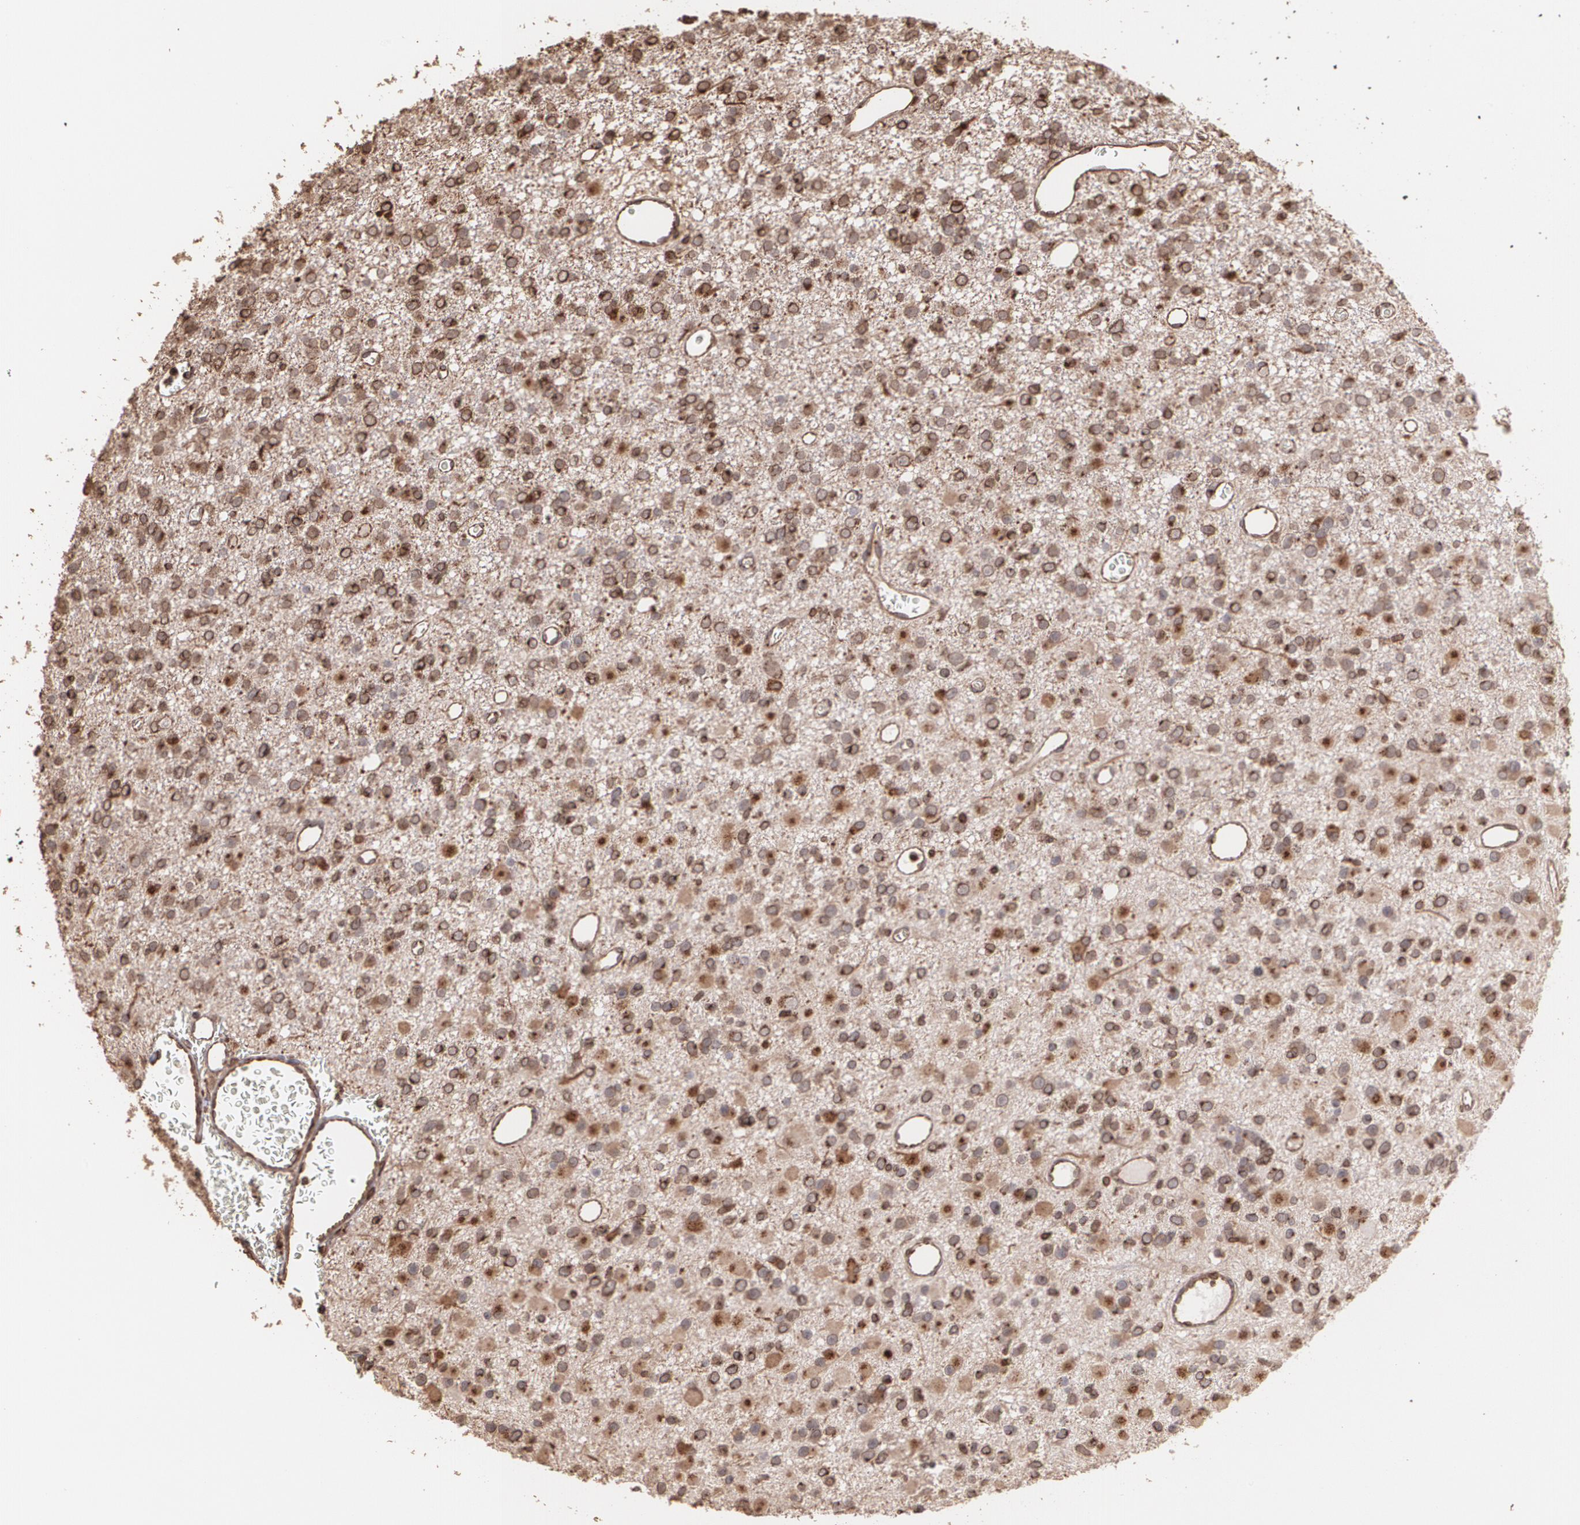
{"staining": {"intensity": "strong", "quantity": ">75%", "location": "cytoplasmic/membranous"}, "tissue": "glioma", "cell_type": "Tumor cells", "image_type": "cancer", "snomed": [{"axis": "morphology", "description": "Glioma, malignant, Low grade"}, {"axis": "topography", "description": "Brain"}], "caption": "Immunohistochemical staining of malignant glioma (low-grade) demonstrates high levels of strong cytoplasmic/membranous protein staining in about >75% of tumor cells. The protein is shown in brown color, while the nuclei are stained blue.", "gene": "TRIP11", "patient": {"sex": "male", "age": 42}}